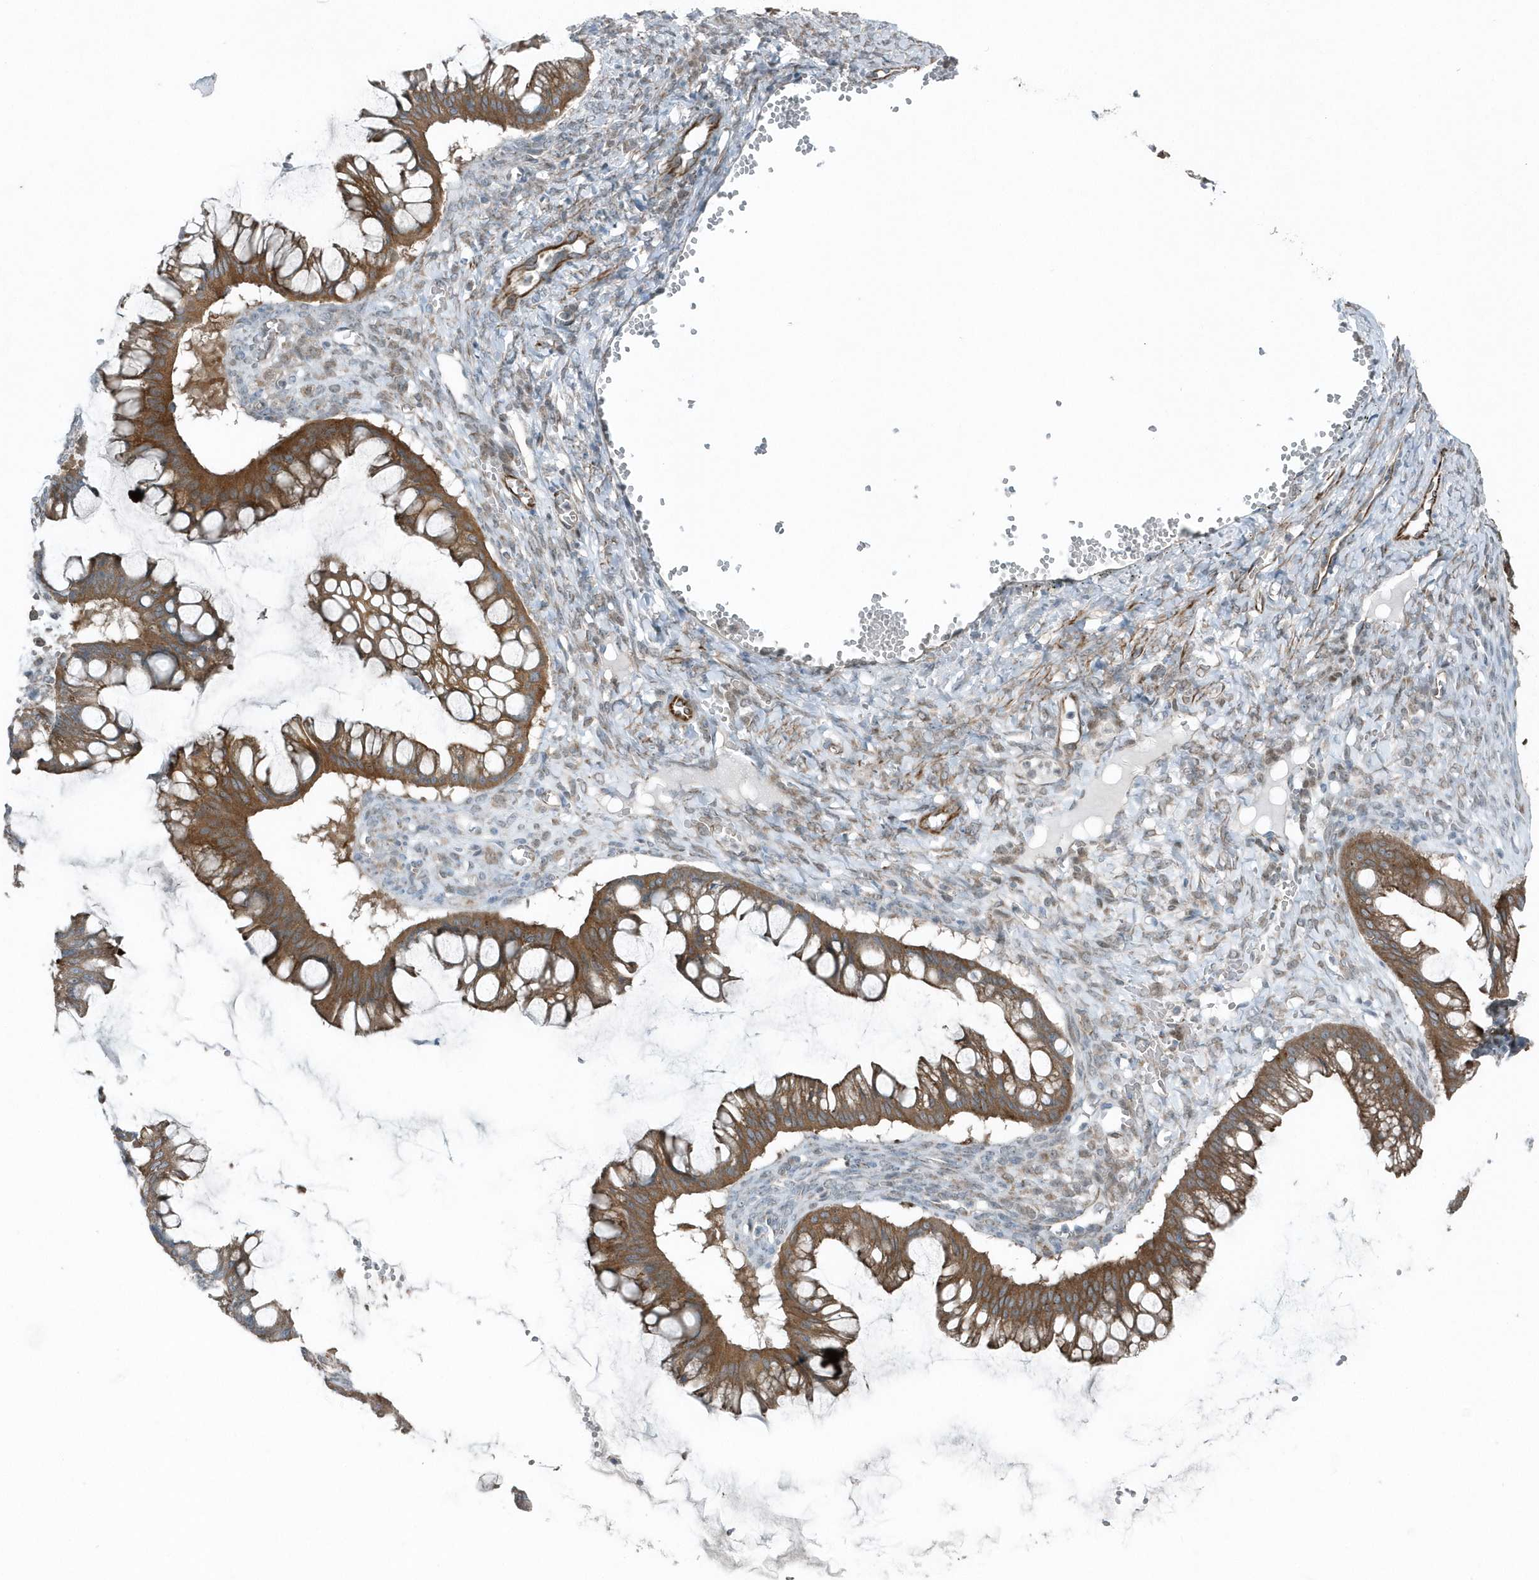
{"staining": {"intensity": "moderate", "quantity": ">75%", "location": "cytoplasmic/membranous"}, "tissue": "ovarian cancer", "cell_type": "Tumor cells", "image_type": "cancer", "snomed": [{"axis": "morphology", "description": "Cystadenocarcinoma, mucinous, NOS"}, {"axis": "topography", "description": "Ovary"}], "caption": "Ovarian mucinous cystadenocarcinoma stained with a protein marker reveals moderate staining in tumor cells.", "gene": "GCC2", "patient": {"sex": "female", "age": 73}}